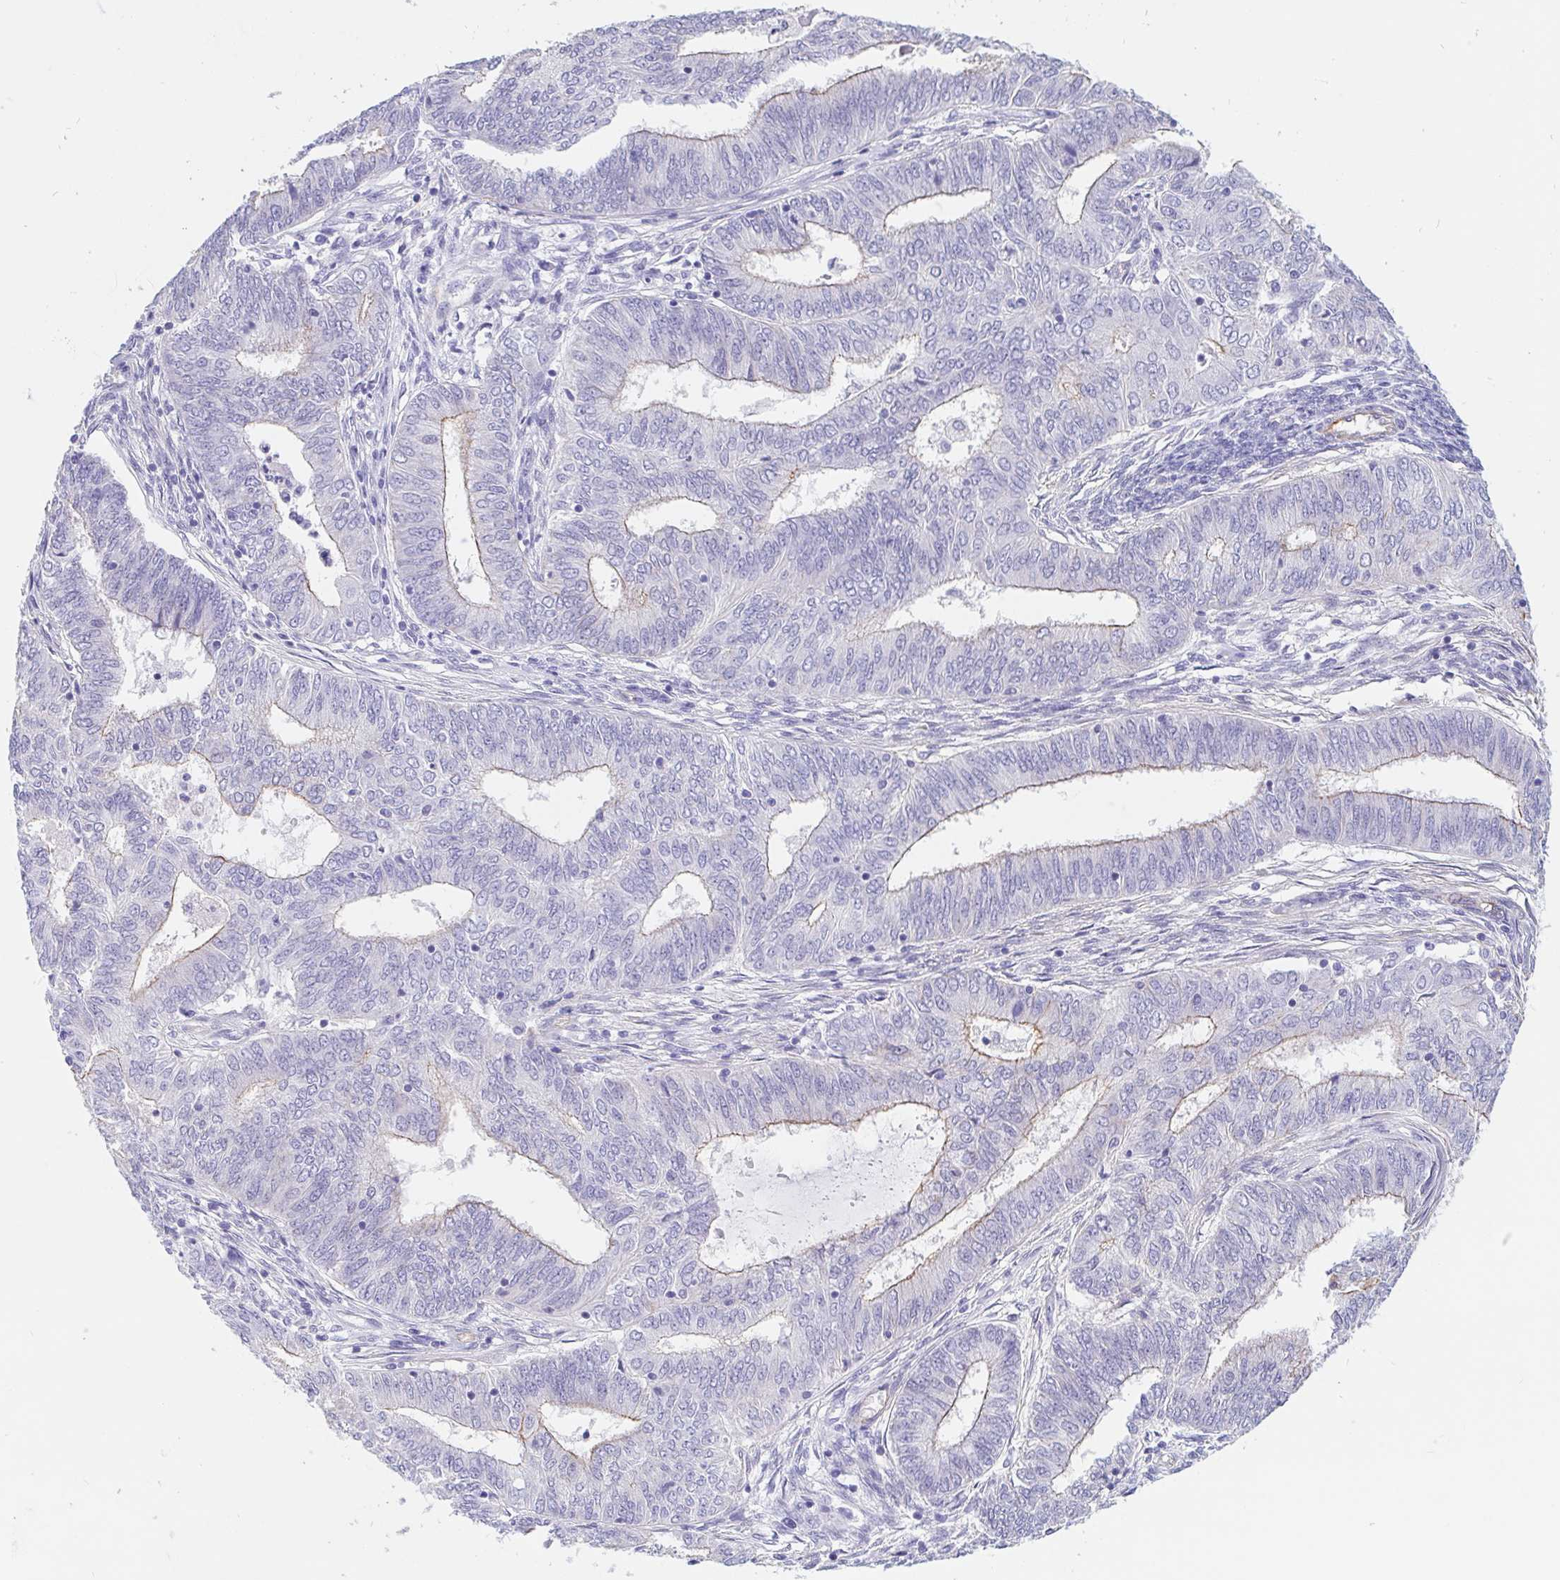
{"staining": {"intensity": "weak", "quantity": "25%-75%", "location": "cytoplasmic/membranous"}, "tissue": "endometrial cancer", "cell_type": "Tumor cells", "image_type": "cancer", "snomed": [{"axis": "morphology", "description": "Adenocarcinoma, NOS"}, {"axis": "topography", "description": "Endometrium"}], "caption": "High-power microscopy captured an immunohistochemistry histopathology image of endometrial adenocarcinoma, revealing weak cytoplasmic/membranous positivity in approximately 25%-75% of tumor cells. The staining was performed using DAB (3,3'-diaminobenzidine), with brown indicating positive protein expression. Nuclei are stained blue with hematoxylin.", "gene": "LIMCH1", "patient": {"sex": "female", "age": 62}}